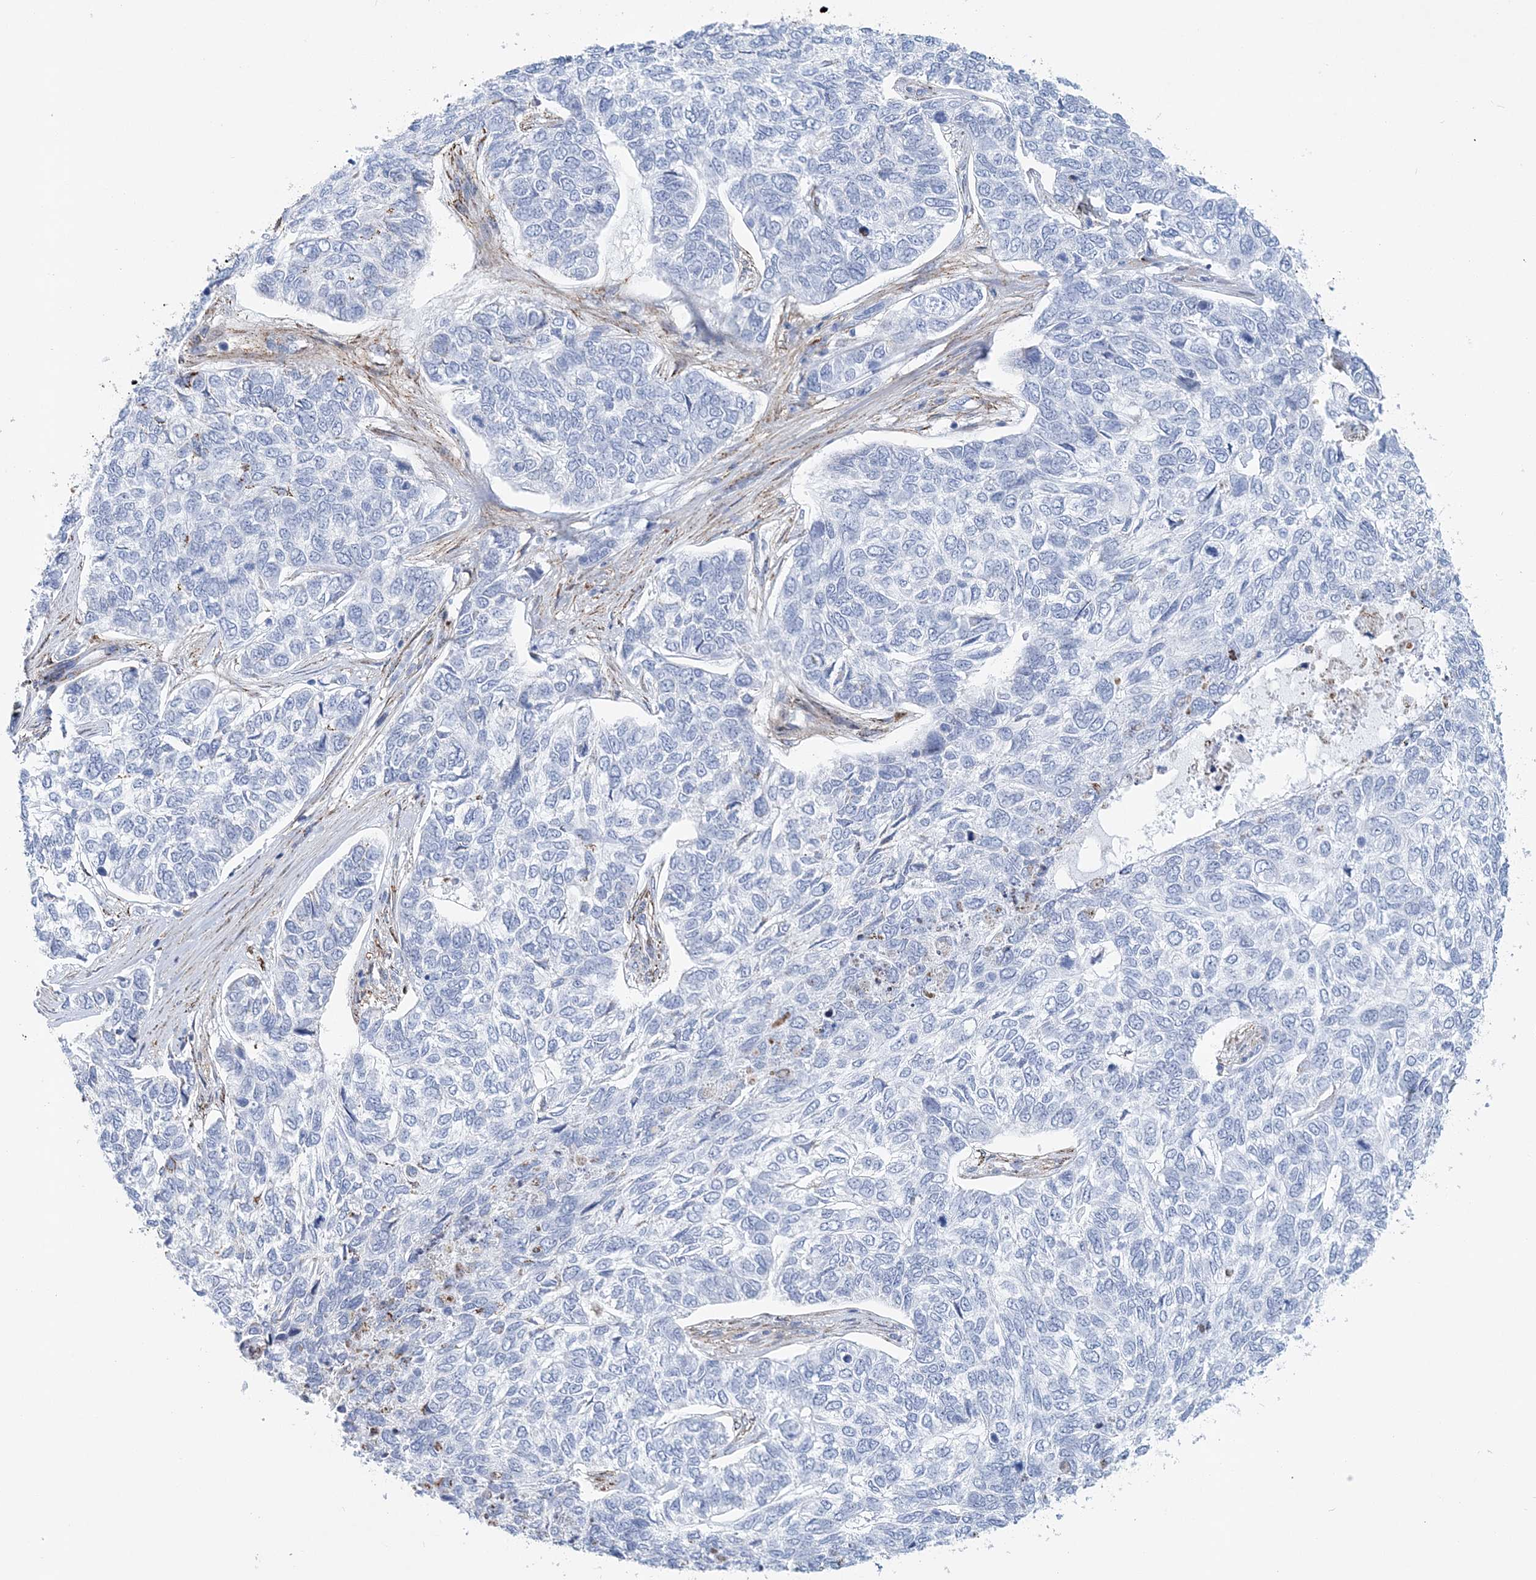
{"staining": {"intensity": "negative", "quantity": "none", "location": "none"}, "tissue": "skin cancer", "cell_type": "Tumor cells", "image_type": "cancer", "snomed": [{"axis": "morphology", "description": "Basal cell carcinoma"}, {"axis": "topography", "description": "Skin"}], "caption": "Tumor cells show no significant staining in skin cancer.", "gene": "NKX6-1", "patient": {"sex": "female", "age": 65}}